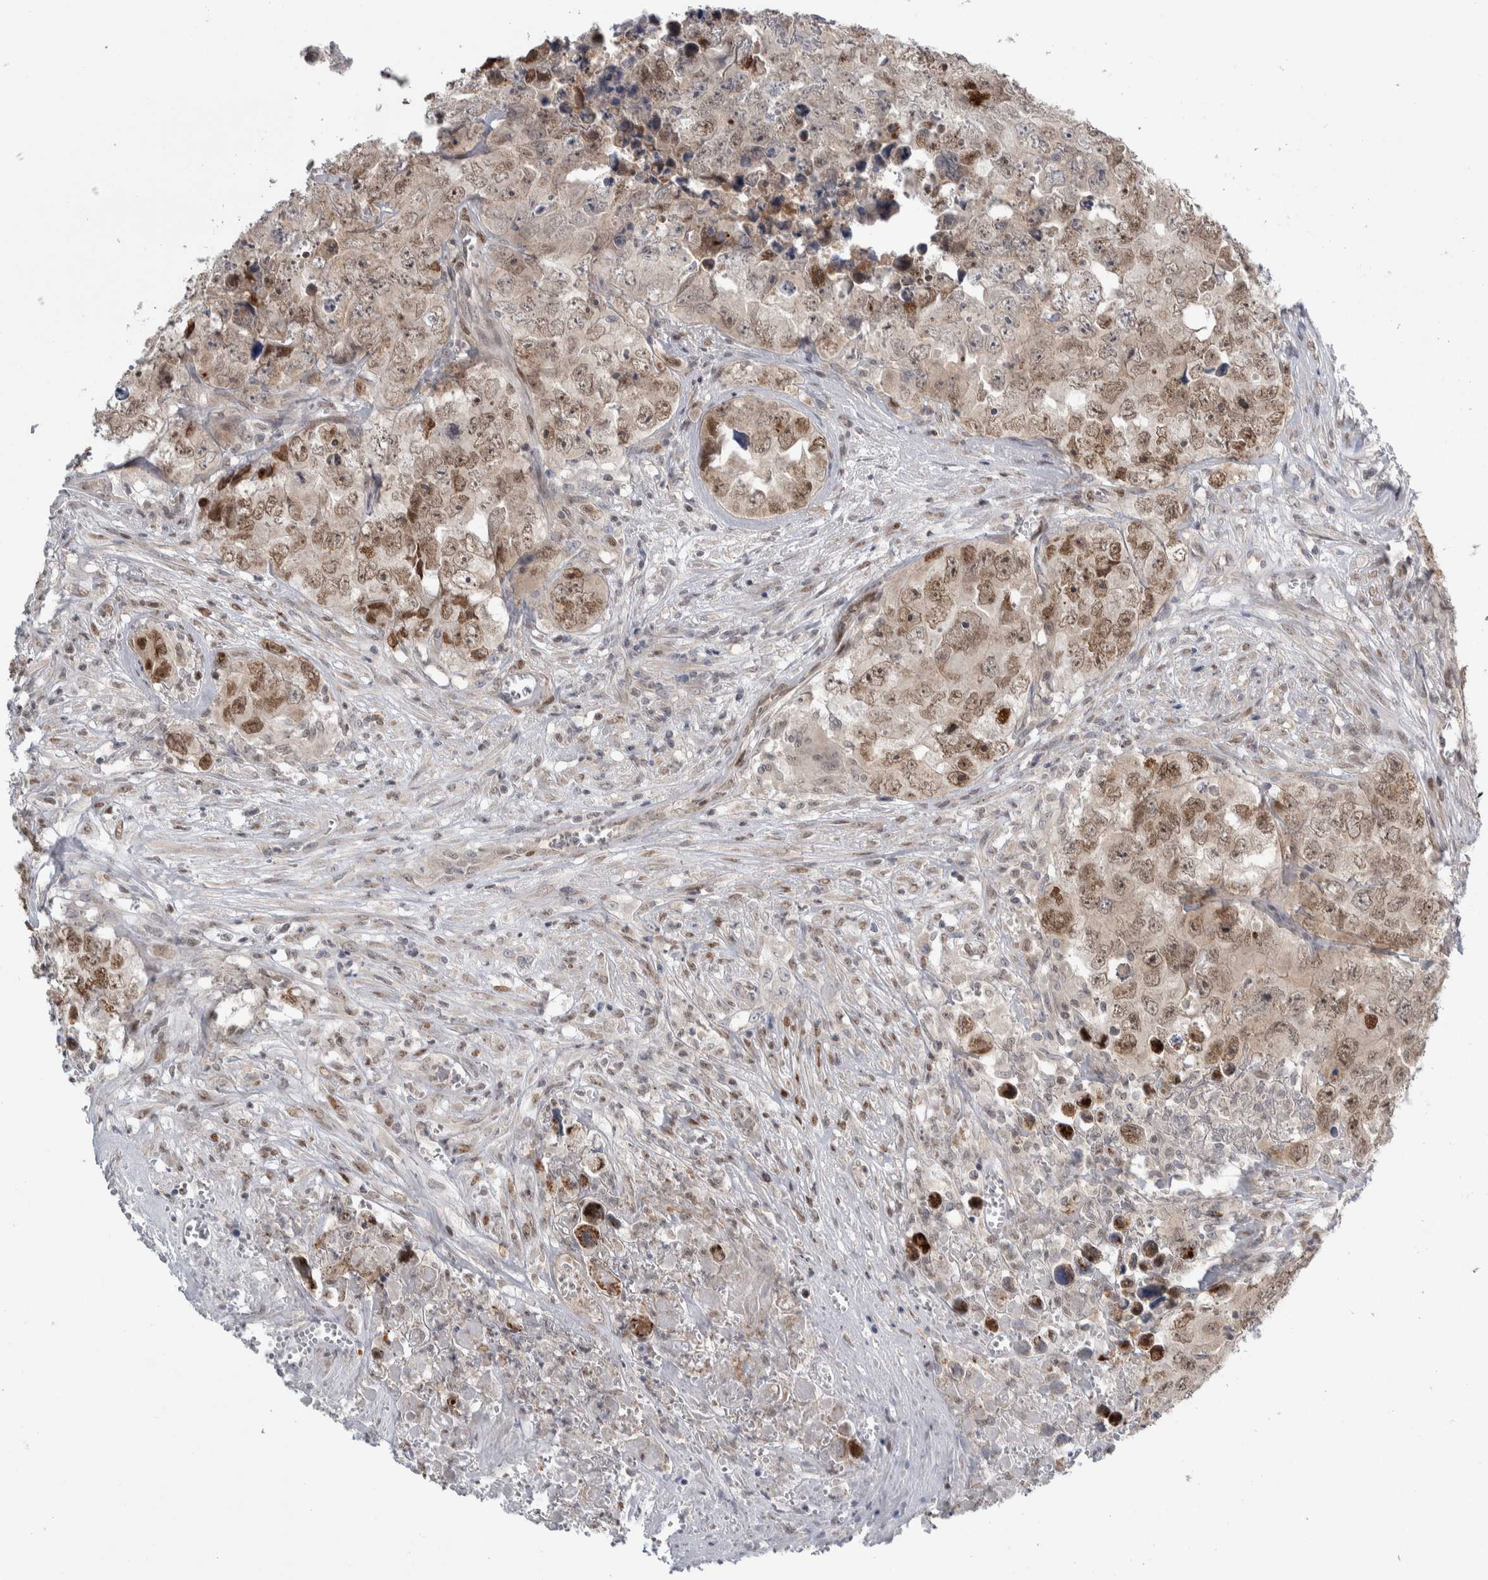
{"staining": {"intensity": "moderate", "quantity": ">75%", "location": "cytoplasmic/membranous,nuclear"}, "tissue": "testis cancer", "cell_type": "Tumor cells", "image_type": "cancer", "snomed": [{"axis": "morphology", "description": "Seminoma, NOS"}, {"axis": "morphology", "description": "Carcinoma, Embryonal, NOS"}, {"axis": "topography", "description": "Testis"}], "caption": "An image of embryonal carcinoma (testis) stained for a protein reveals moderate cytoplasmic/membranous and nuclear brown staining in tumor cells.", "gene": "TAX1BP1", "patient": {"sex": "male", "age": 43}}